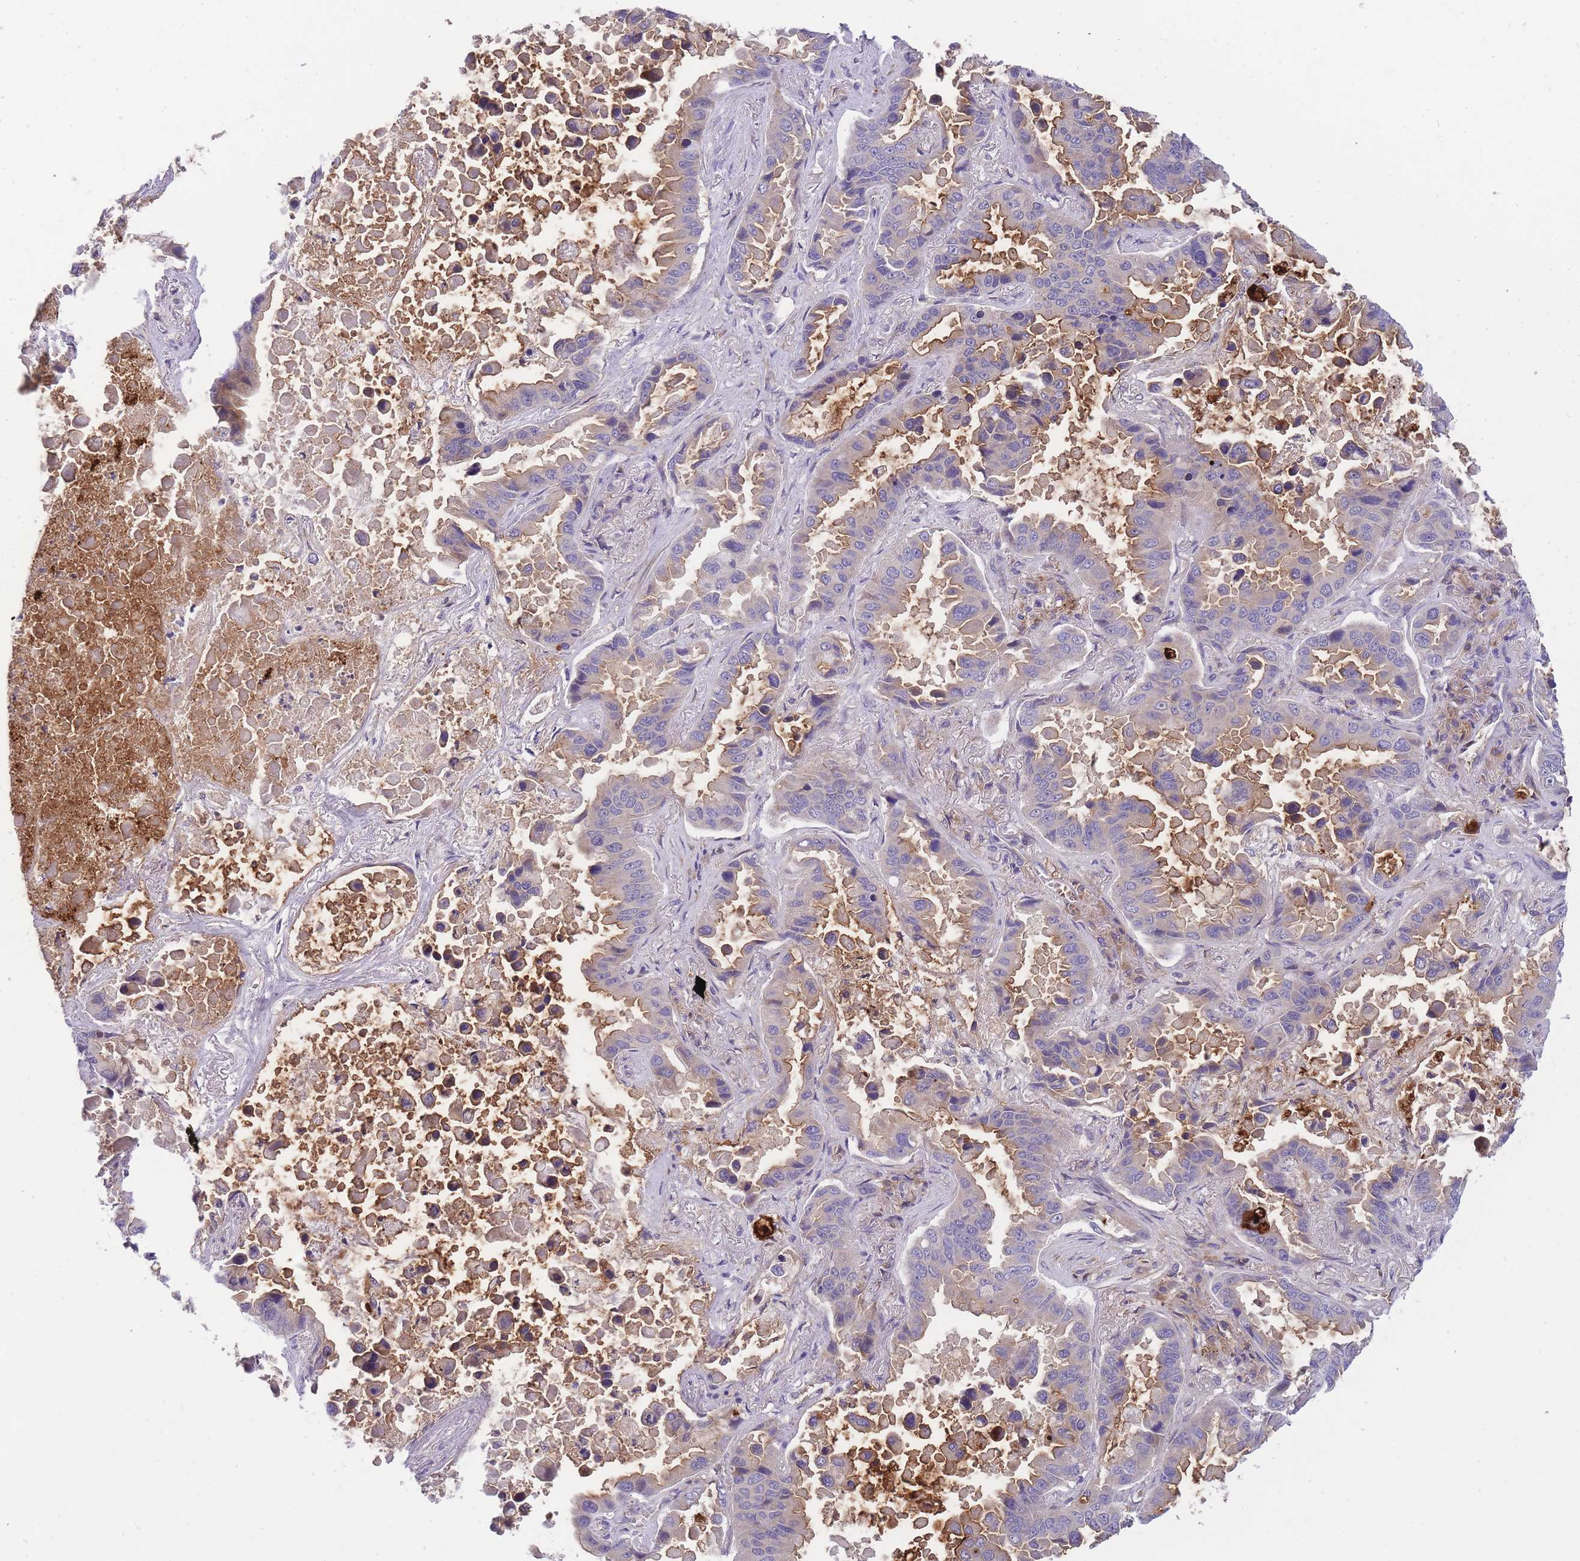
{"staining": {"intensity": "moderate", "quantity": "<25%", "location": "cytoplasmic/membranous"}, "tissue": "lung cancer", "cell_type": "Tumor cells", "image_type": "cancer", "snomed": [{"axis": "morphology", "description": "Adenocarcinoma, NOS"}, {"axis": "topography", "description": "Lung"}], "caption": "Lung adenocarcinoma stained with immunohistochemistry (IHC) shows moderate cytoplasmic/membranous positivity in approximately <25% of tumor cells.", "gene": "CRYGN", "patient": {"sex": "male", "age": 64}}